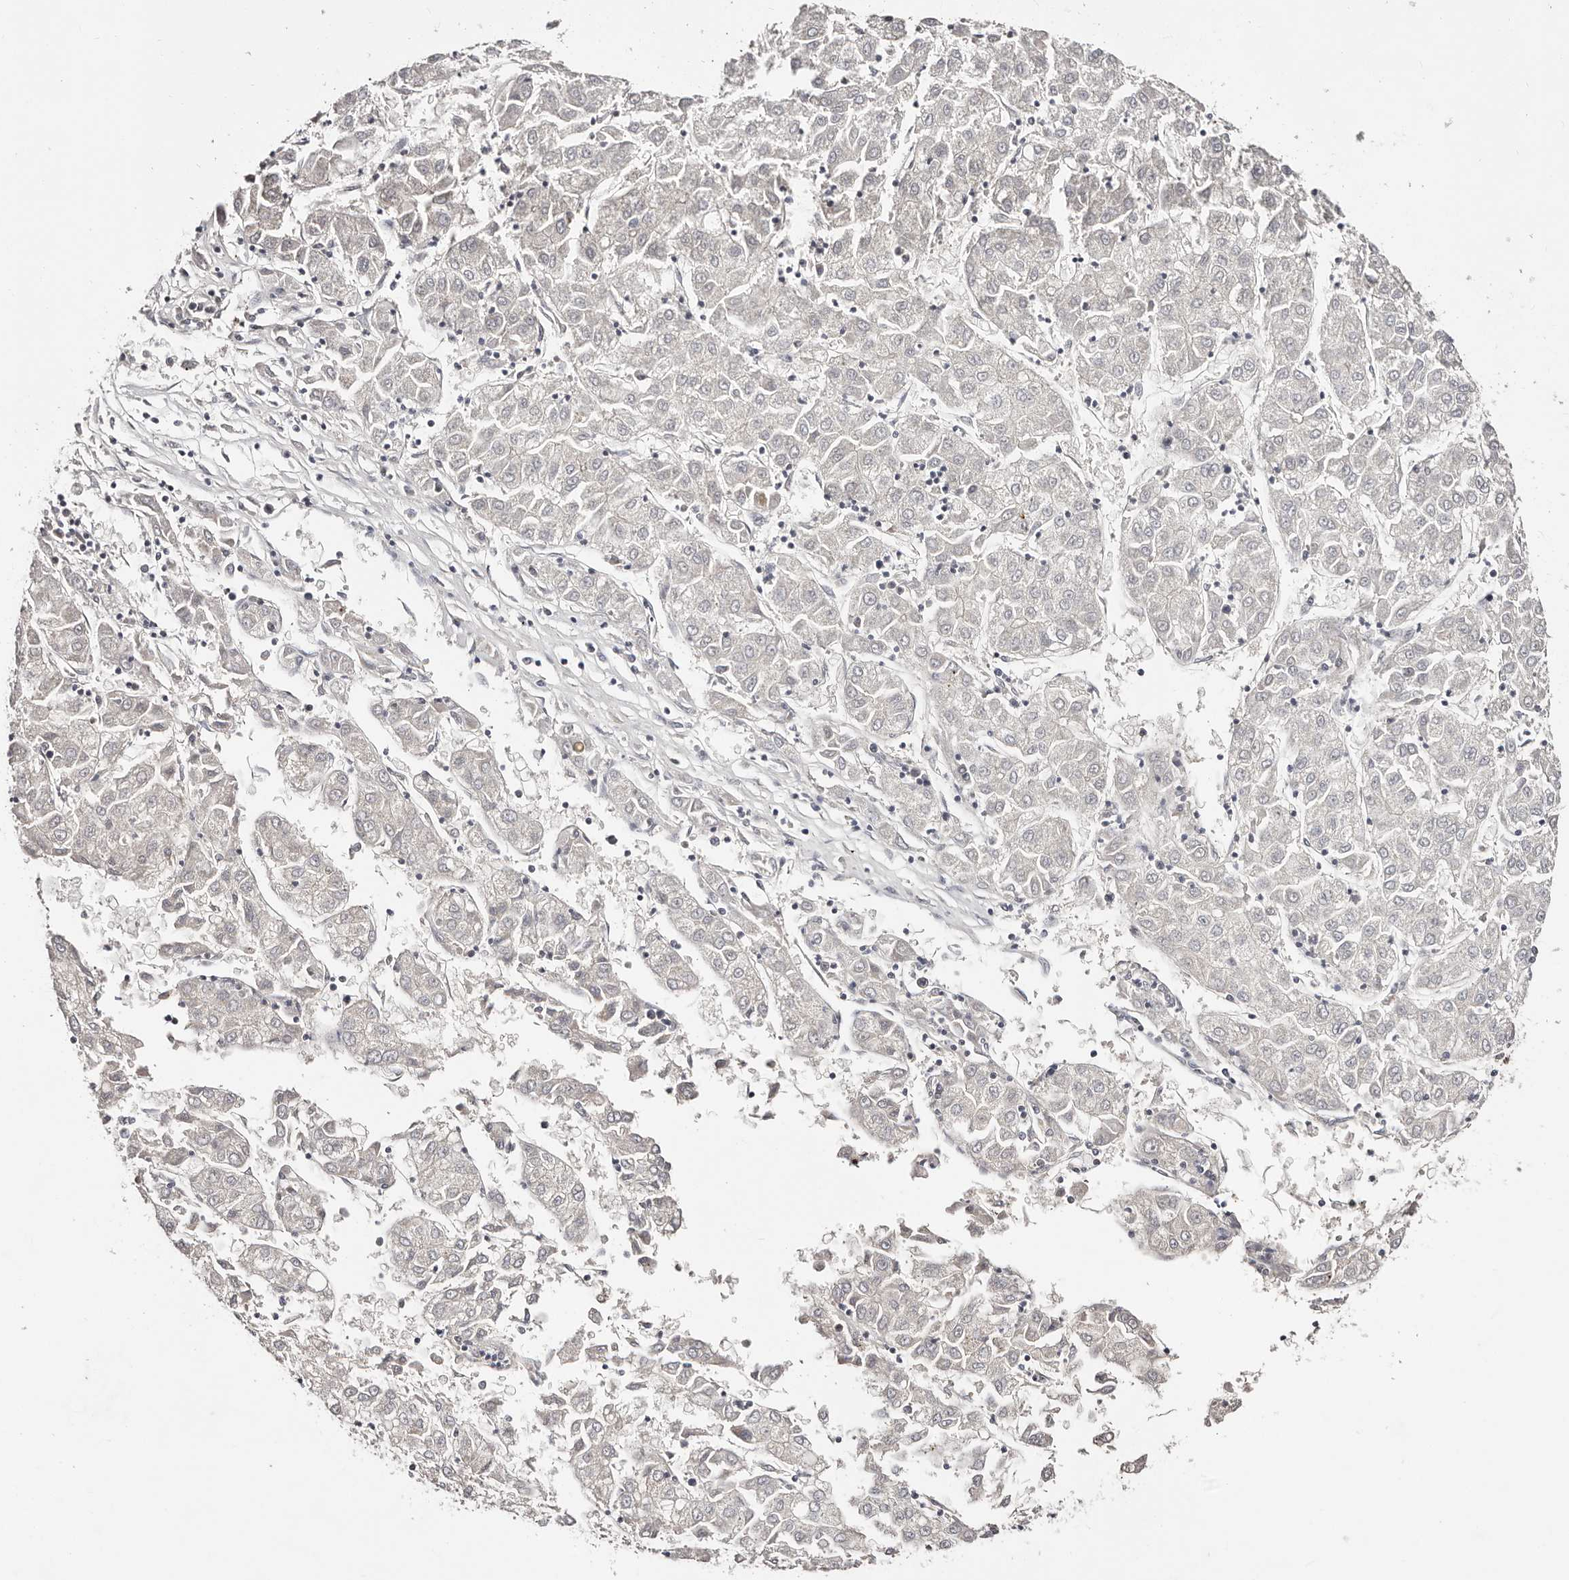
{"staining": {"intensity": "negative", "quantity": "none", "location": "none"}, "tissue": "liver cancer", "cell_type": "Tumor cells", "image_type": "cancer", "snomed": [{"axis": "morphology", "description": "Carcinoma, Hepatocellular, NOS"}, {"axis": "topography", "description": "Liver"}], "caption": "IHC image of neoplastic tissue: human liver hepatocellular carcinoma stained with DAB reveals no significant protein expression in tumor cells.", "gene": "BICRAL", "patient": {"sex": "male", "age": 72}}